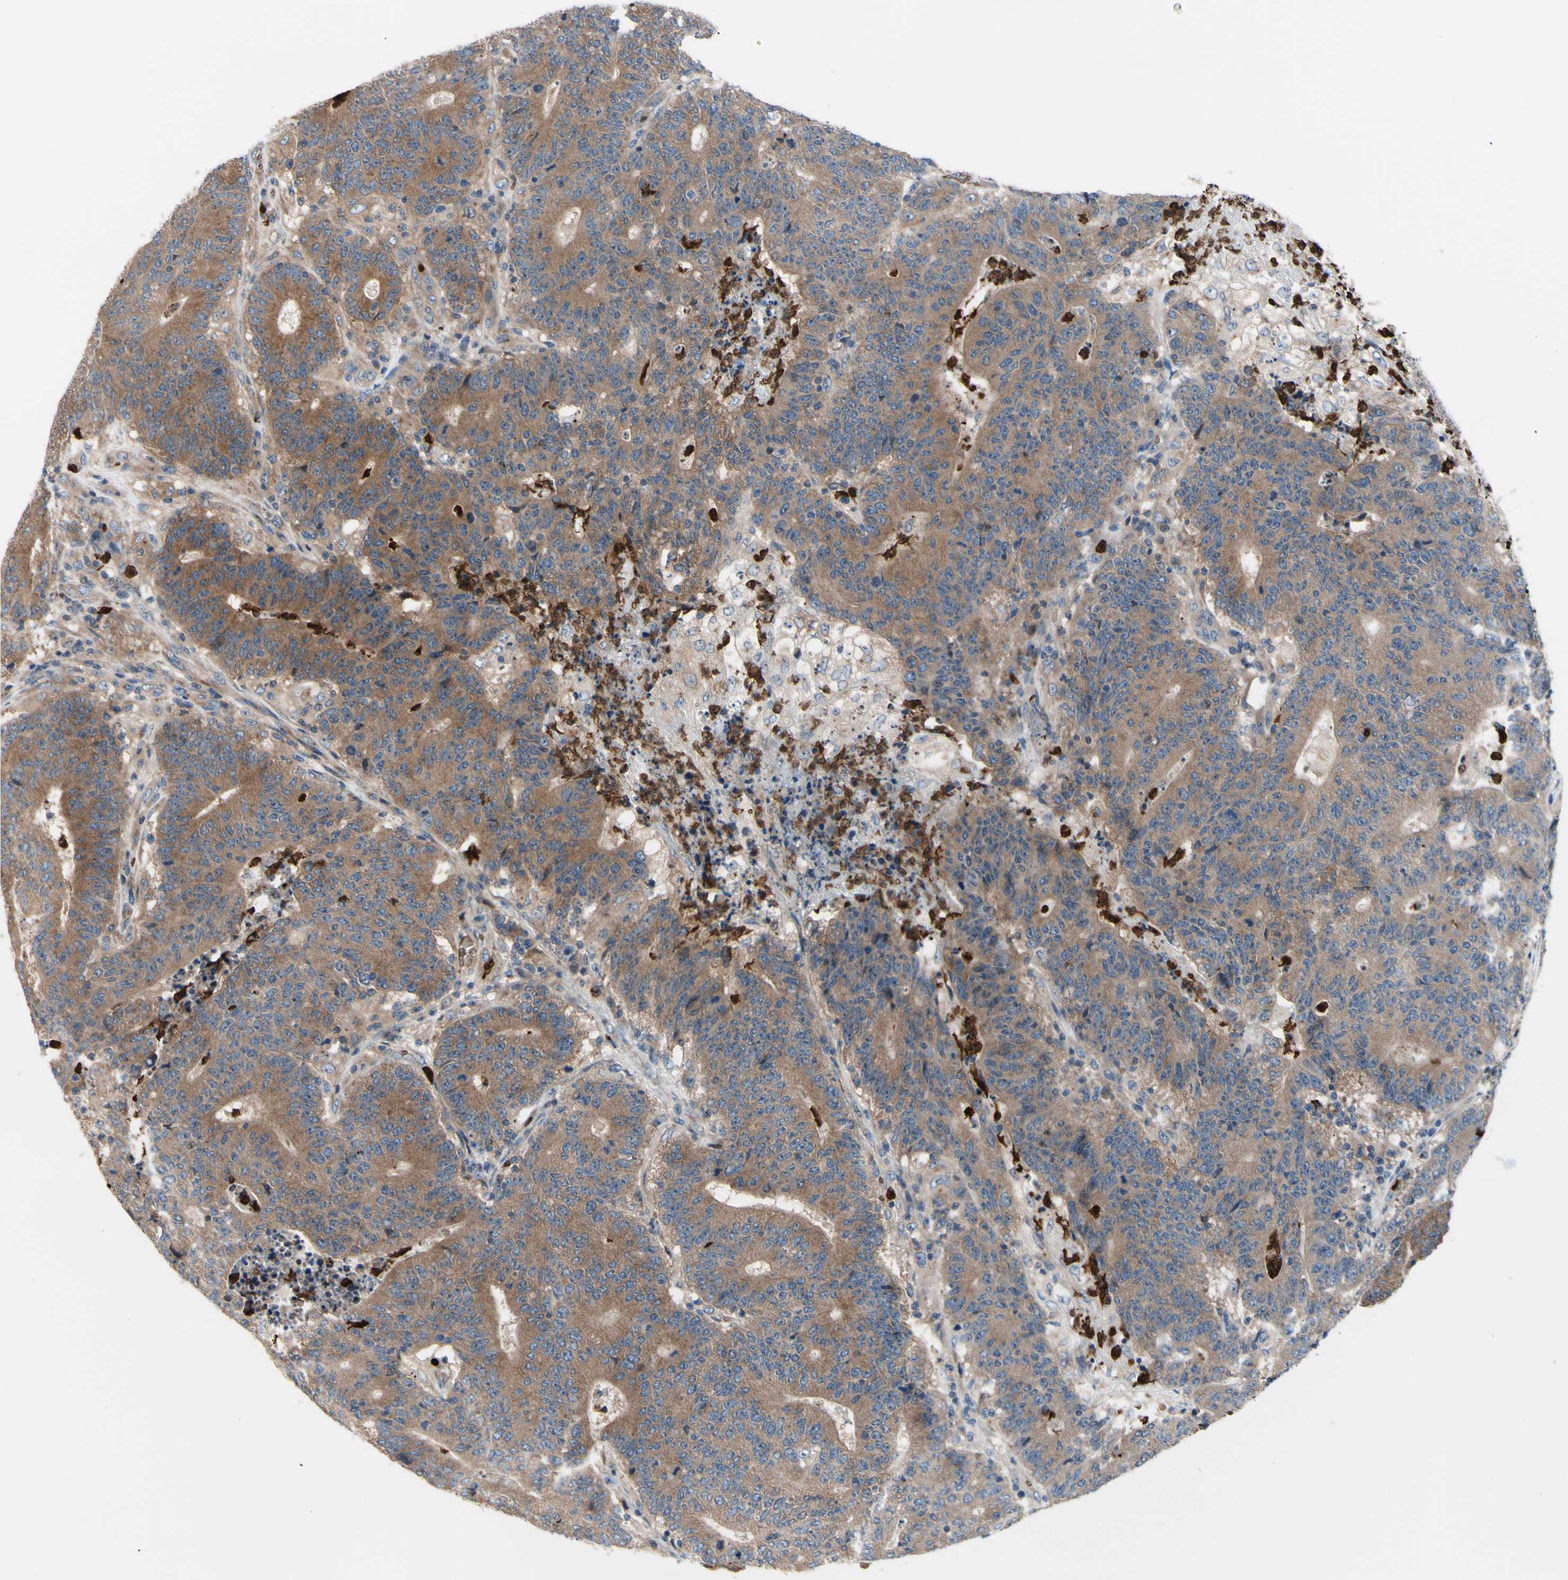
{"staining": {"intensity": "moderate", "quantity": ">75%", "location": "cytoplasmic/membranous"}, "tissue": "colorectal cancer", "cell_type": "Tumor cells", "image_type": "cancer", "snomed": [{"axis": "morphology", "description": "Normal tissue, NOS"}, {"axis": "morphology", "description": "Adenocarcinoma, NOS"}, {"axis": "topography", "description": "Colon"}], "caption": "Colorectal cancer (adenocarcinoma) stained with immunohistochemistry (IHC) exhibits moderate cytoplasmic/membranous staining in approximately >75% of tumor cells.", "gene": "USP9X", "patient": {"sex": "female", "age": 75}}